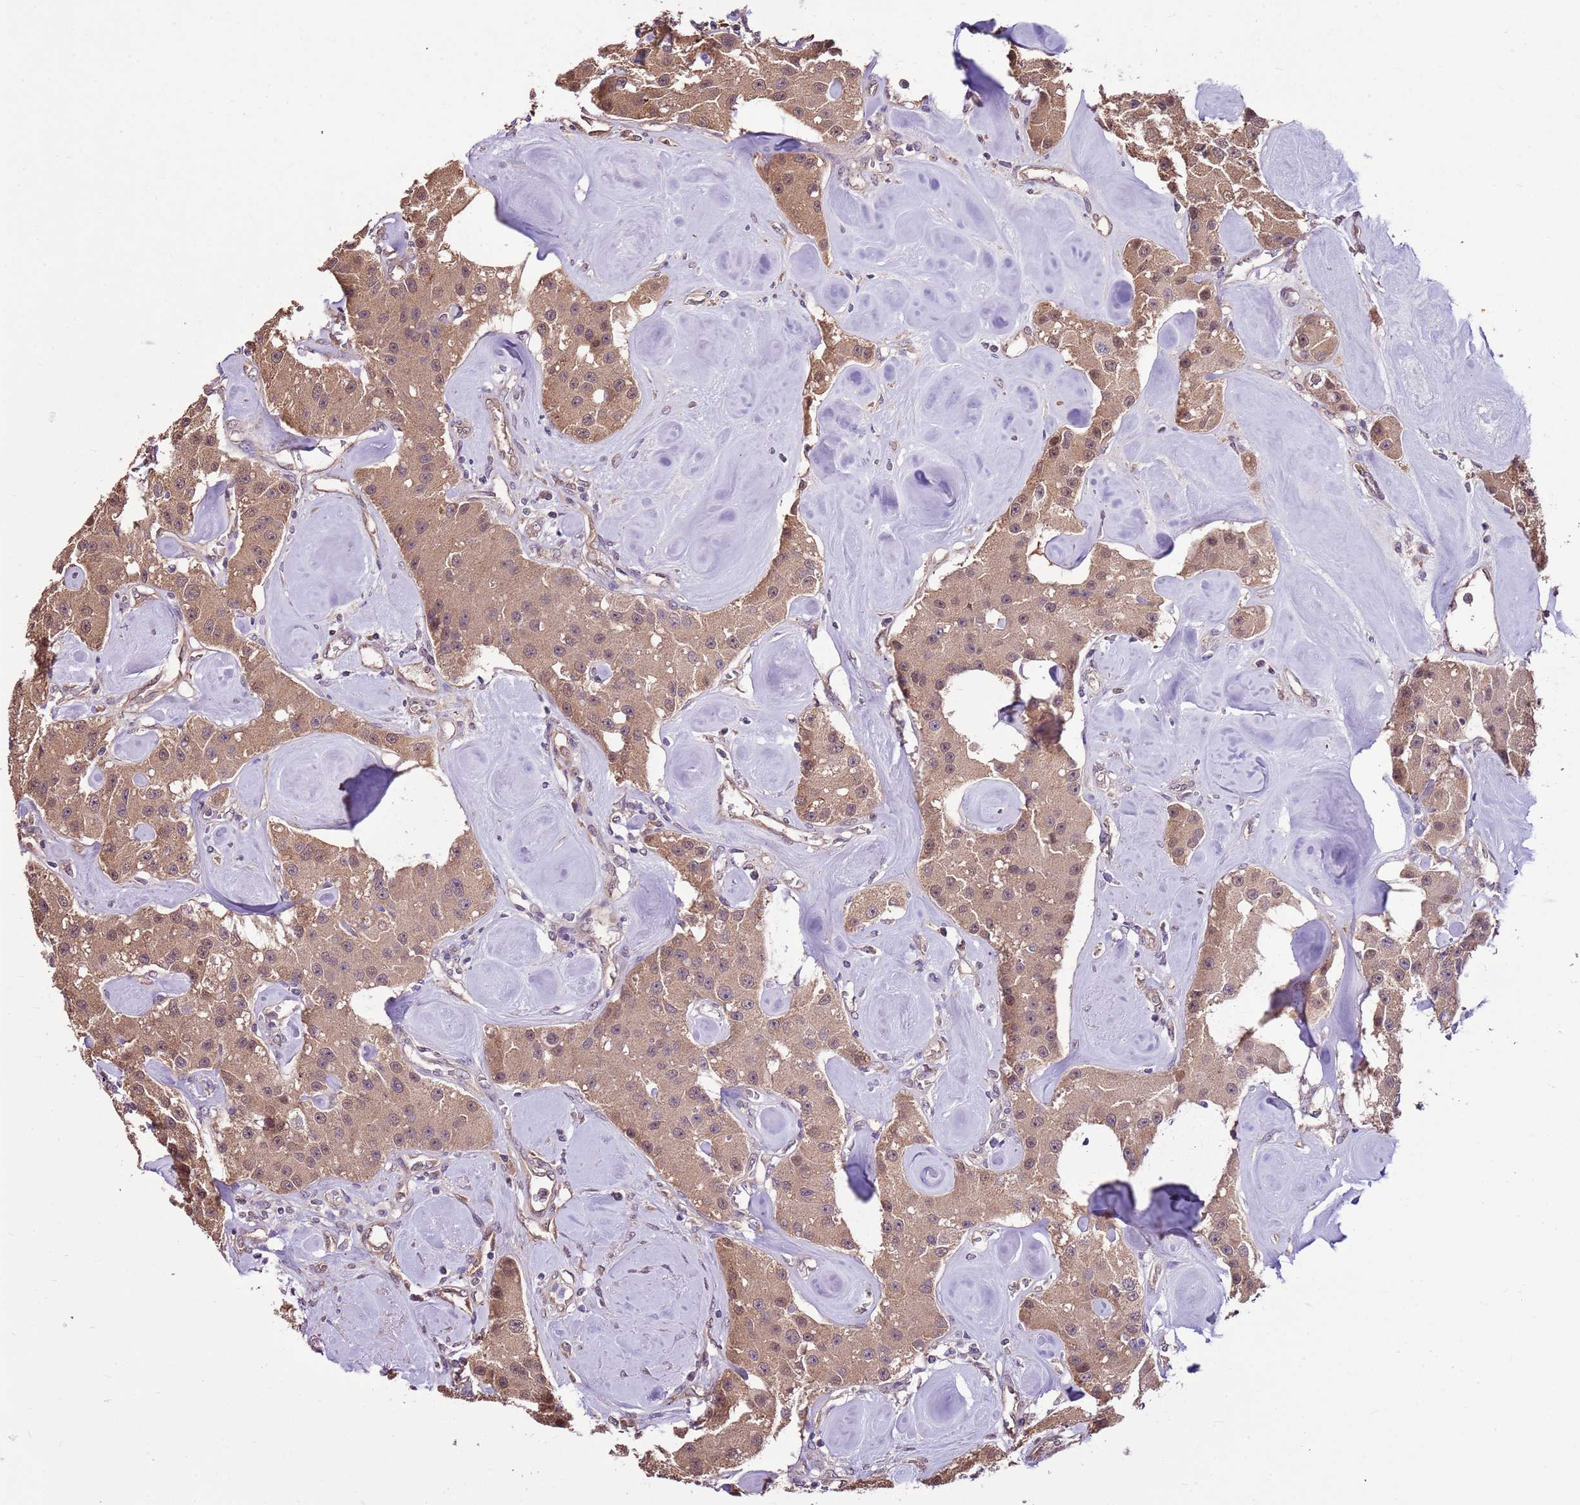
{"staining": {"intensity": "moderate", "quantity": ">75%", "location": "cytoplasmic/membranous"}, "tissue": "carcinoid", "cell_type": "Tumor cells", "image_type": "cancer", "snomed": [{"axis": "morphology", "description": "Carcinoid, malignant, NOS"}, {"axis": "topography", "description": "Pancreas"}], "caption": "Approximately >75% of tumor cells in carcinoid demonstrate moderate cytoplasmic/membranous protein positivity as visualized by brown immunohistochemical staining.", "gene": "BBS5", "patient": {"sex": "male", "age": 41}}